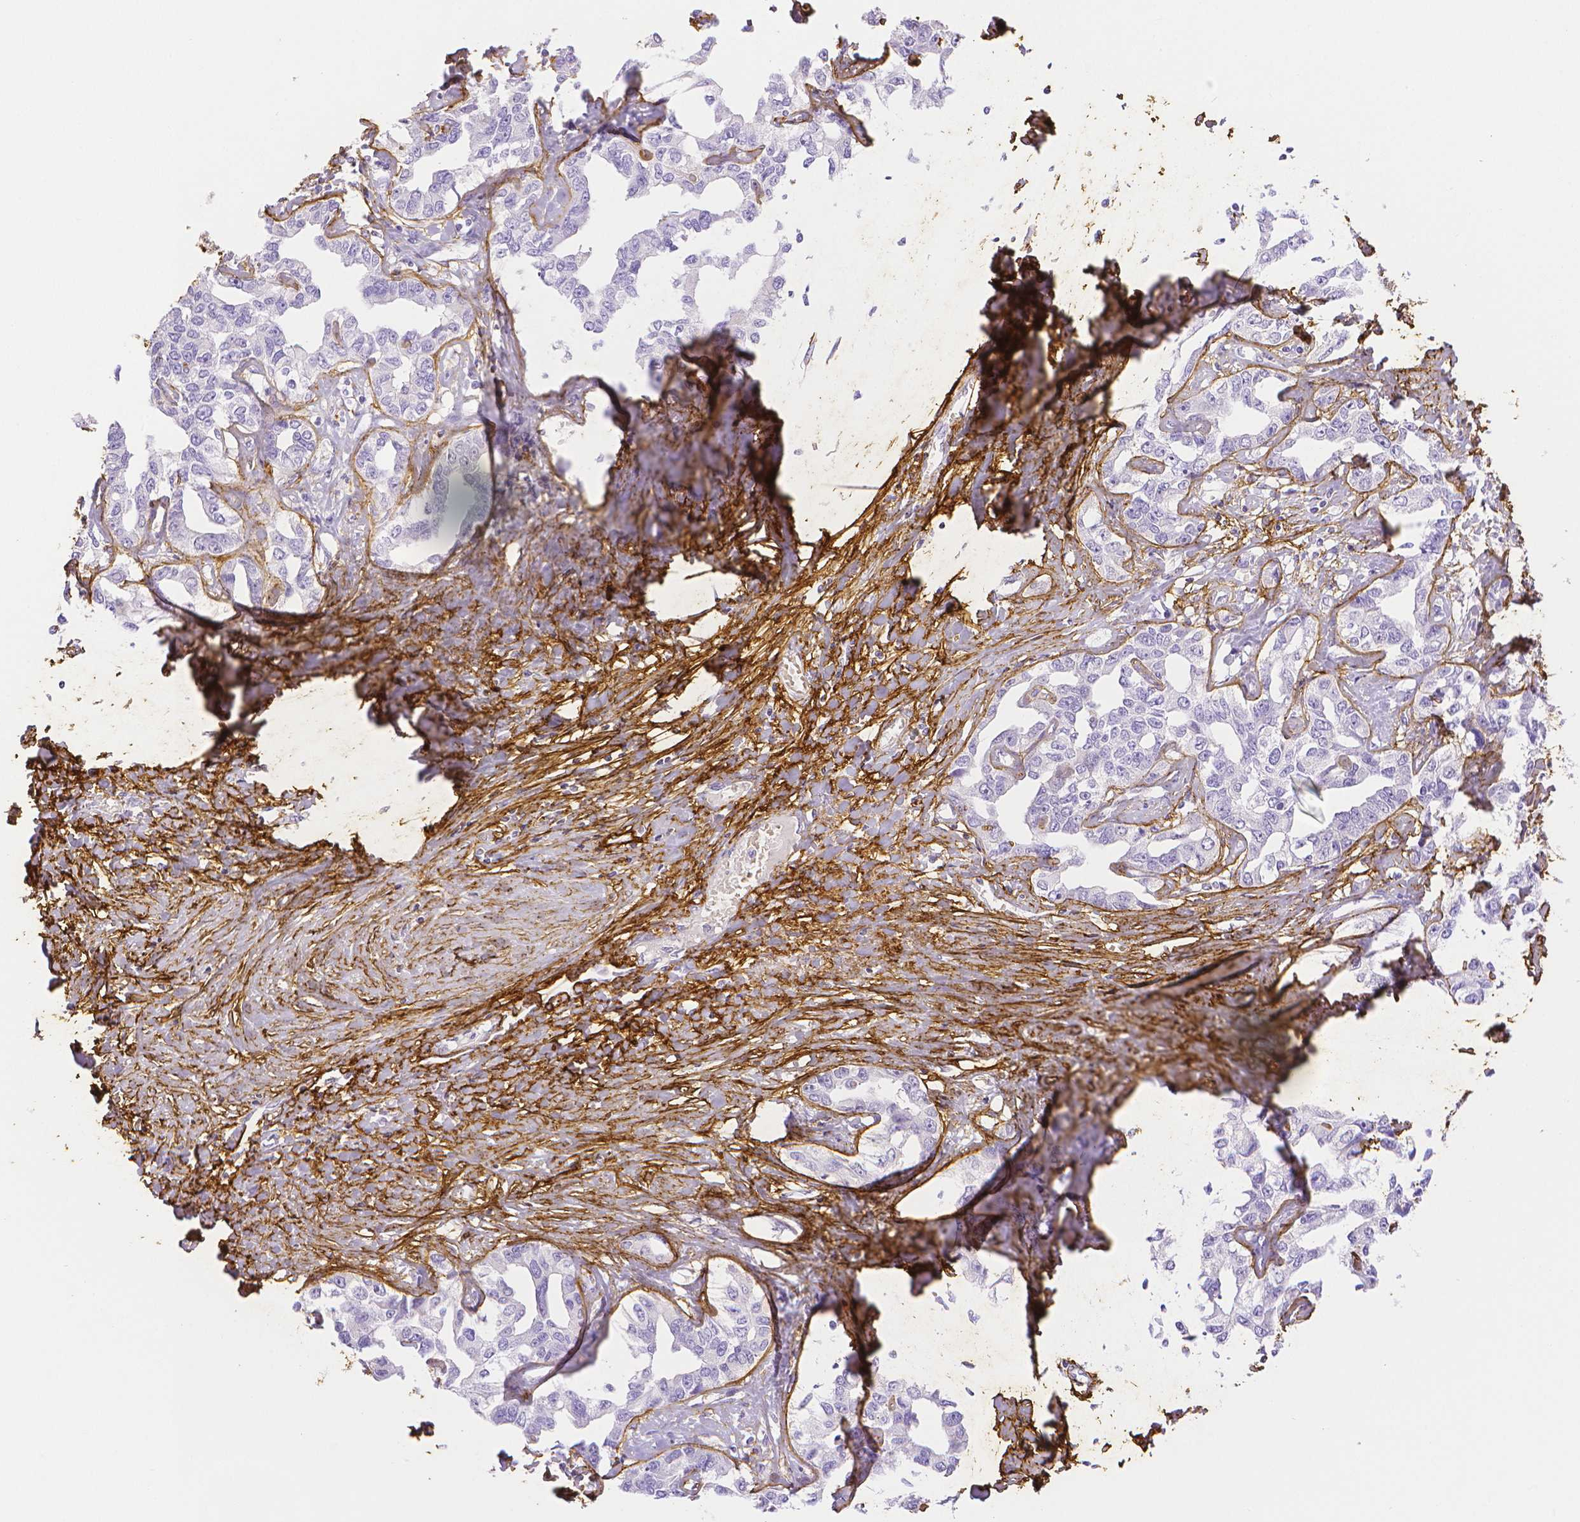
{"staining": {"intensity": "negative", "quantity": "none", "location": "none"}, "tissue": "liver cancer", "cell_type": "Tumor cells", "image_type": "cancer", "snomed": [{"axis": "morphology", "description": "Cholangiocarcinoma"}, {"axis": "topography", "description": "Liver"}], "caption": "High power microscopy photomicrograph of an IHC histopathology image of liver cholangiocarcinoma, revealing no significant staining in tumor cells. The staining was performed using DAB (3,3'-diaminobenzidine) to visualize the protein expression in brown, while the nuclei were stained in blue with hematoxylin (Magnification: 20x).", "gene": "FBN1", "patient": {"sex": "male", "age": 59}}